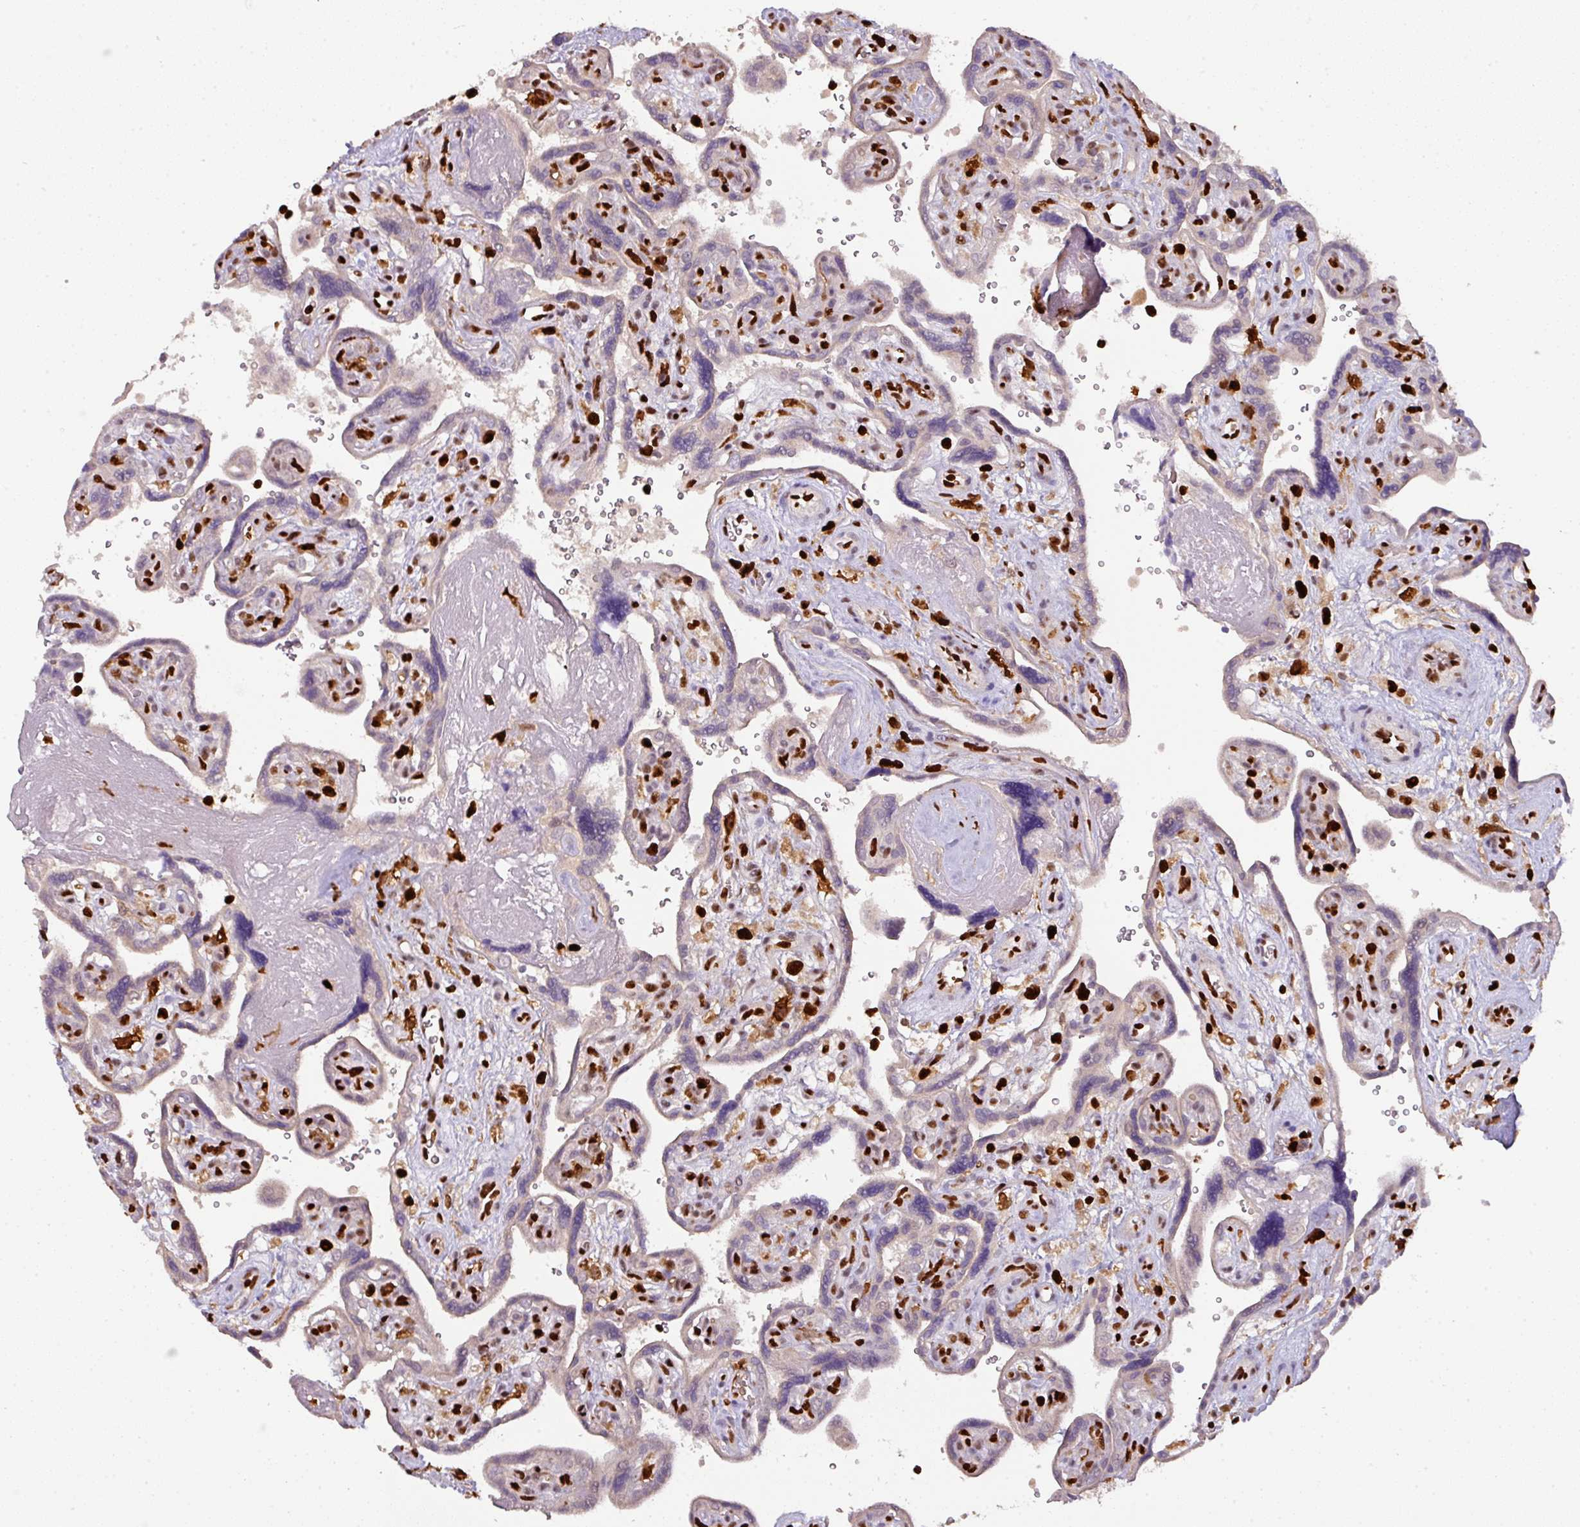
{"staining": {"intensity": "weak", "quantity": "25%-75%", "location": "cytoplasmic/membranous,nuclear"}, "tissue": "placenta", "cell_type": "Decidual cells", "image_type": "normal", "snomed": [{"axis": "morphology", "description": "Normal tissue, NOS"}, {"axis": "topography", "description": "Placenta"}], "caption": "IHC (DAB) staining of normal placenta reveals weak cytoplasmic/membranous,nuclear protein staining in approximately 25%-75% of decidual cells. (Brightfield microscopy of DAB IHC at high magnification).", "gene": "SAMHD1", "patient": {"sex": "female", "age": 39}}